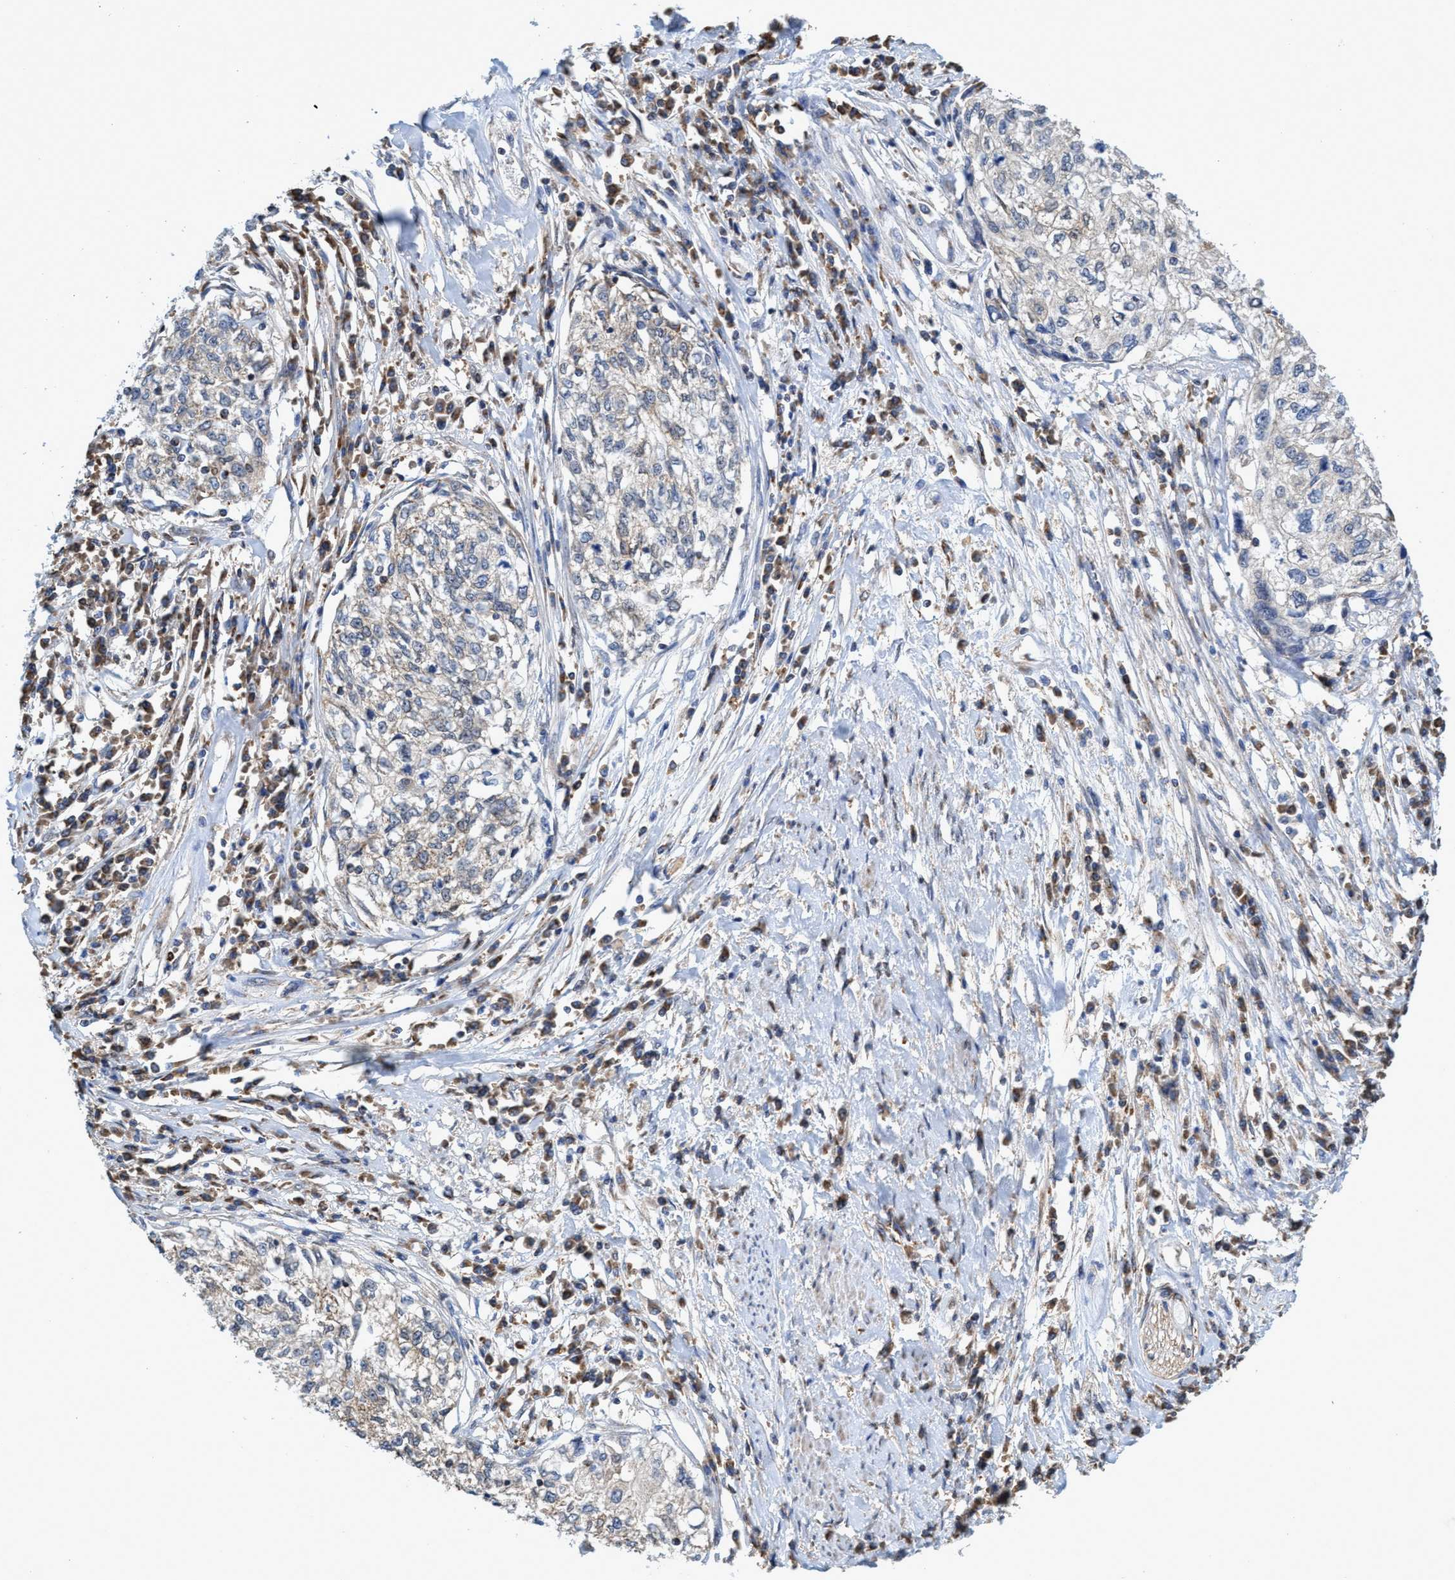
{"staining": {"intensity": "negative", "quantity": "none", "location": "none"}, "tissue": "cervical cancer", "cell_type": "Tumor cells", "image_type": "cancer", "snomed": [{"axis": "morphology", "description": "Squamous cell carcinoma, NOS"}, {"axis": "topography", "description": "Cervix"}], "caption": "The micrograph demonstrates no staining of tumor cells in cervical cancer (squamous cell carcinoma). (Stains: DAB immunohistochemistry with hematoxylin counter stain, Microscopy: brightfield microscopy at high magnification).", "gene": "CRYZ", "patient": {"sex": "female", "age": 57}}